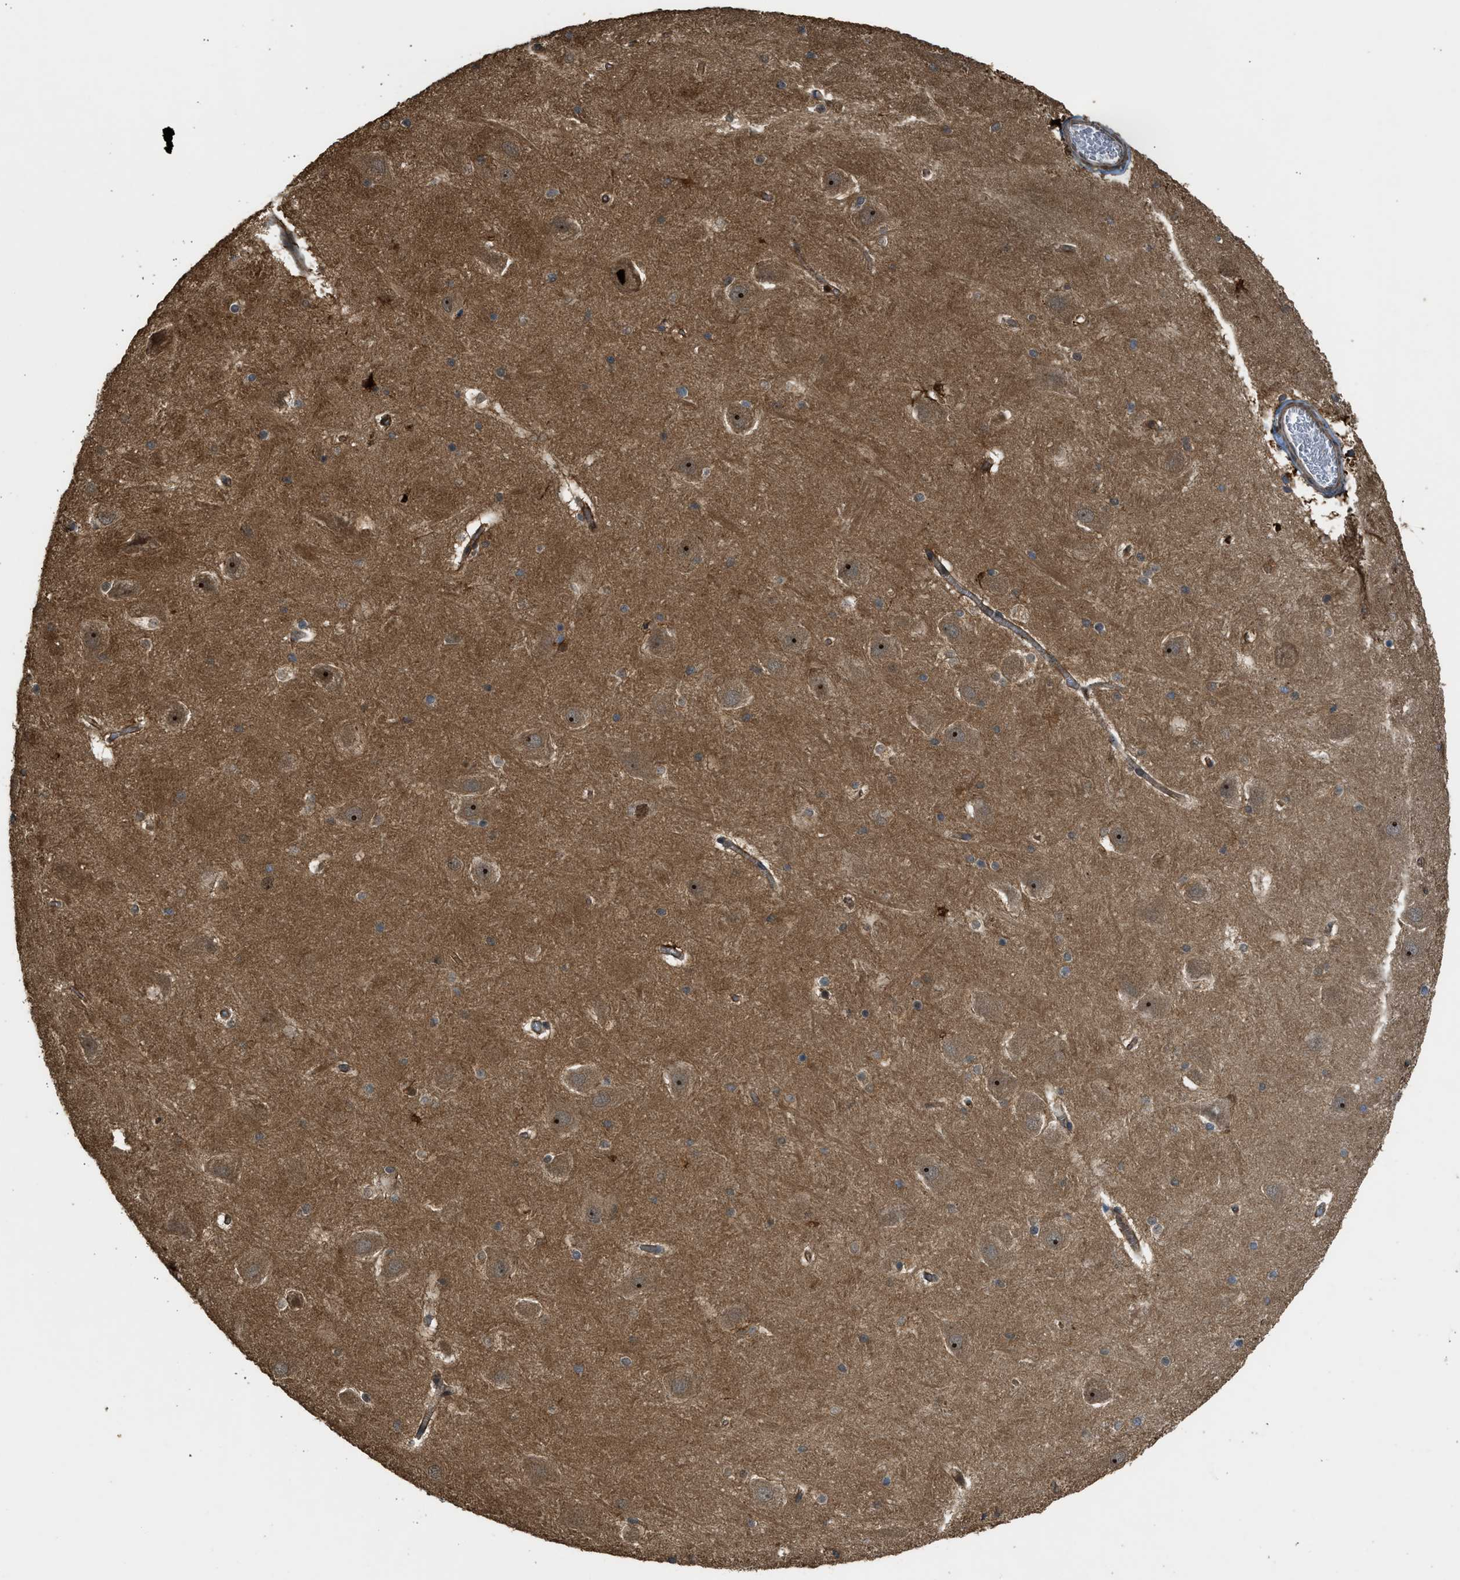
{"staining": {"intensity": "moderate", "quantity": "<25%", "location": "cytoplasmic/membranous"}, "tissue": "hippocampus", "cell_type": "Glial cells", "image_type": "normal", "snomed": [{"axis": "morphology", "description": "Normal tissue, NOS"}, {"axis": "topography", "description": "Hippocampus"}], "caption": "Protein expression analysis of unremarkable hippocampus reveals moderate cytoplasmic/membranous expression in about <25% of glial cells.", "gene": "GET1", "patient": {"sex": "male", "age": 45}}